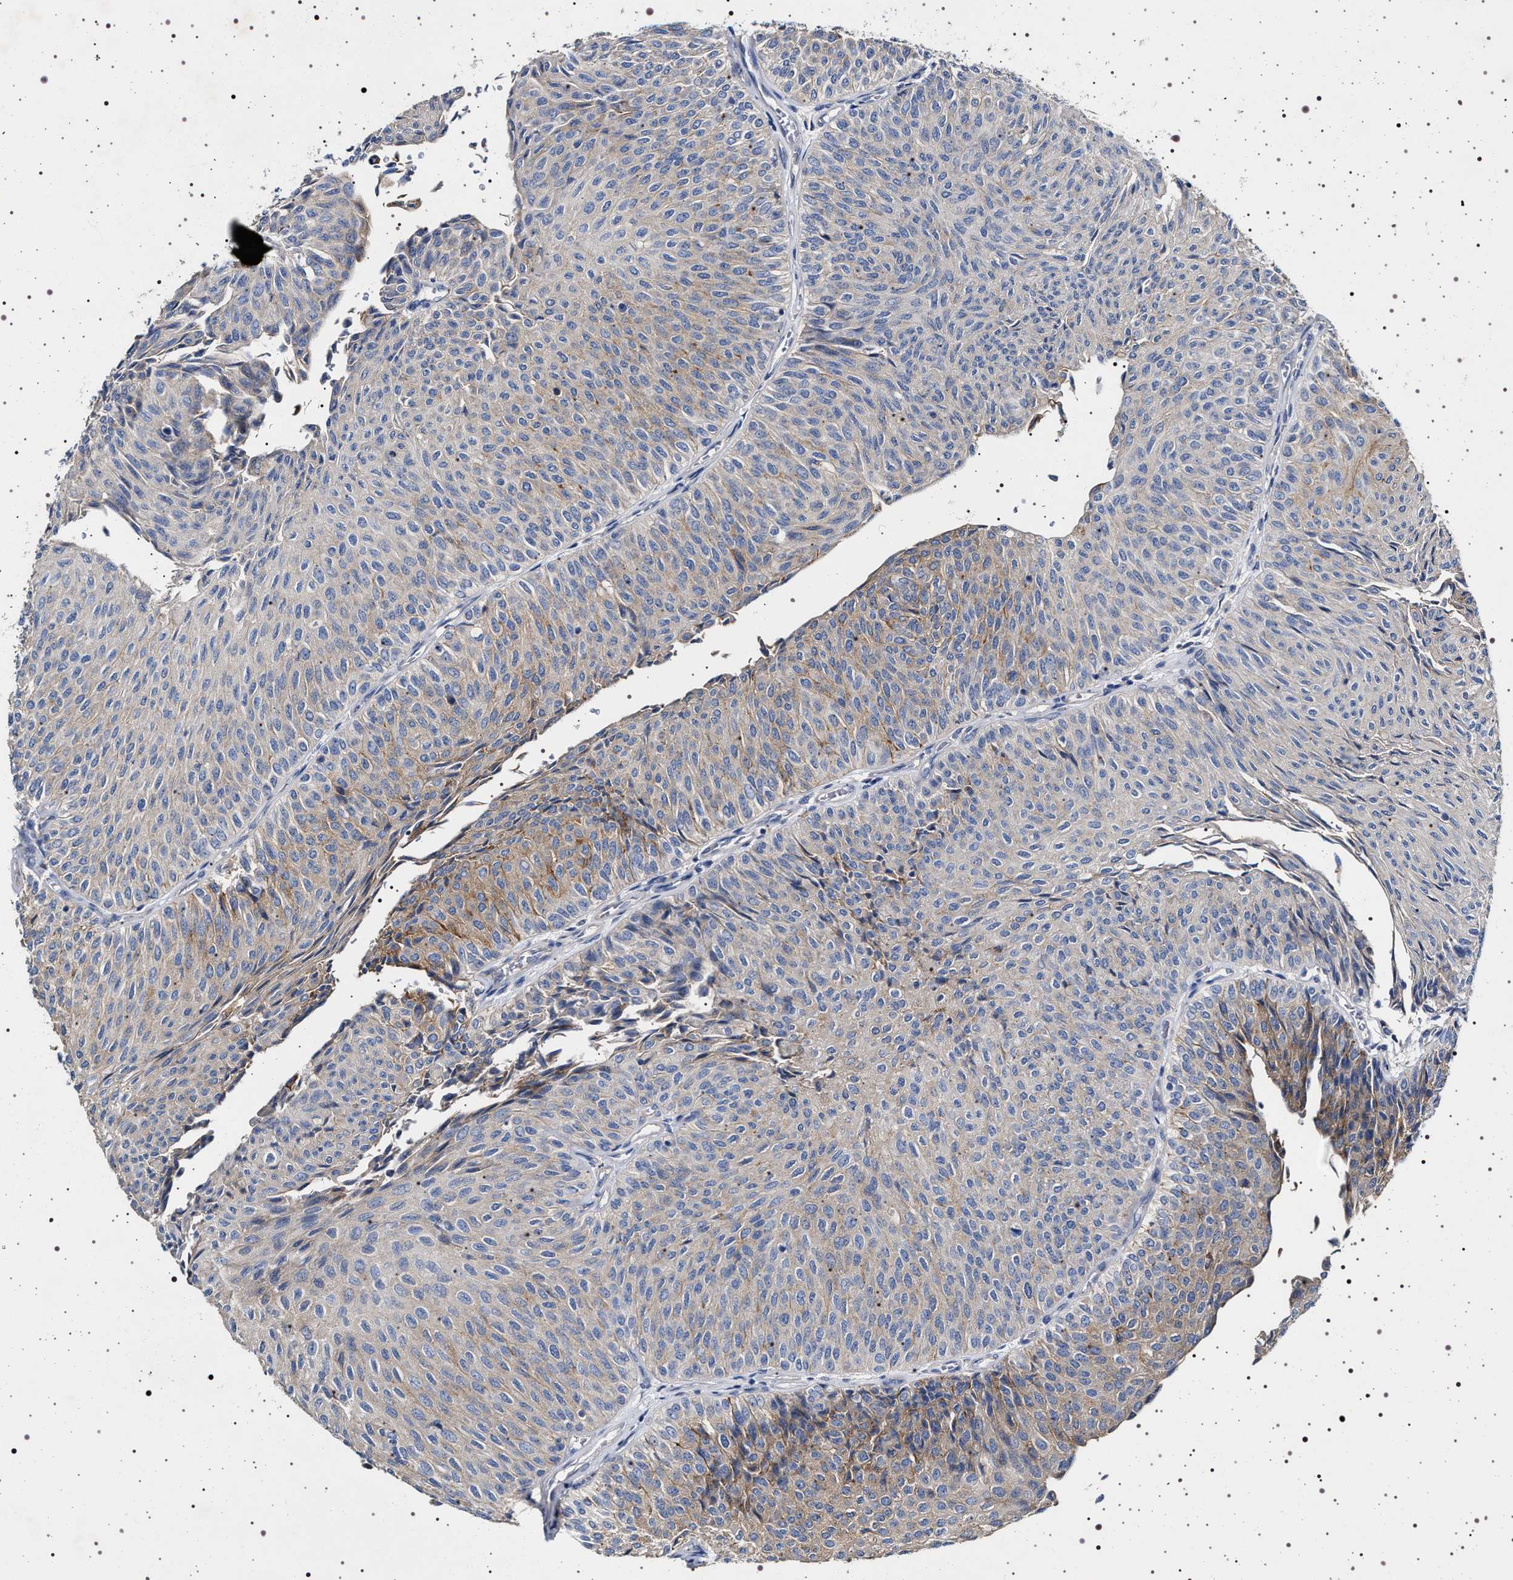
{"staining": {"intensity": "weak", "quantity": "25%-75%", "location": "cytoplasmic/membranous"}, "tissue": "urothelial cancer", "cell_type": "Tumor cells", "image_type": "cancer", "snomed": [{"axis": "morphology", "description": "Urothelial carcinoma, Low grade"}, {"axis": "topography", "description": "Urinary bladder"}], "caption": "Weak cytoplasmic/membranous expression for a protein is identified in approximately 25%-75% of tumor cells of low-grade urothelial carcinoma using immunohistochemistry (IHC).", "gene": "NAALADL2", "patient": {"sex": "male", "age": 78}}